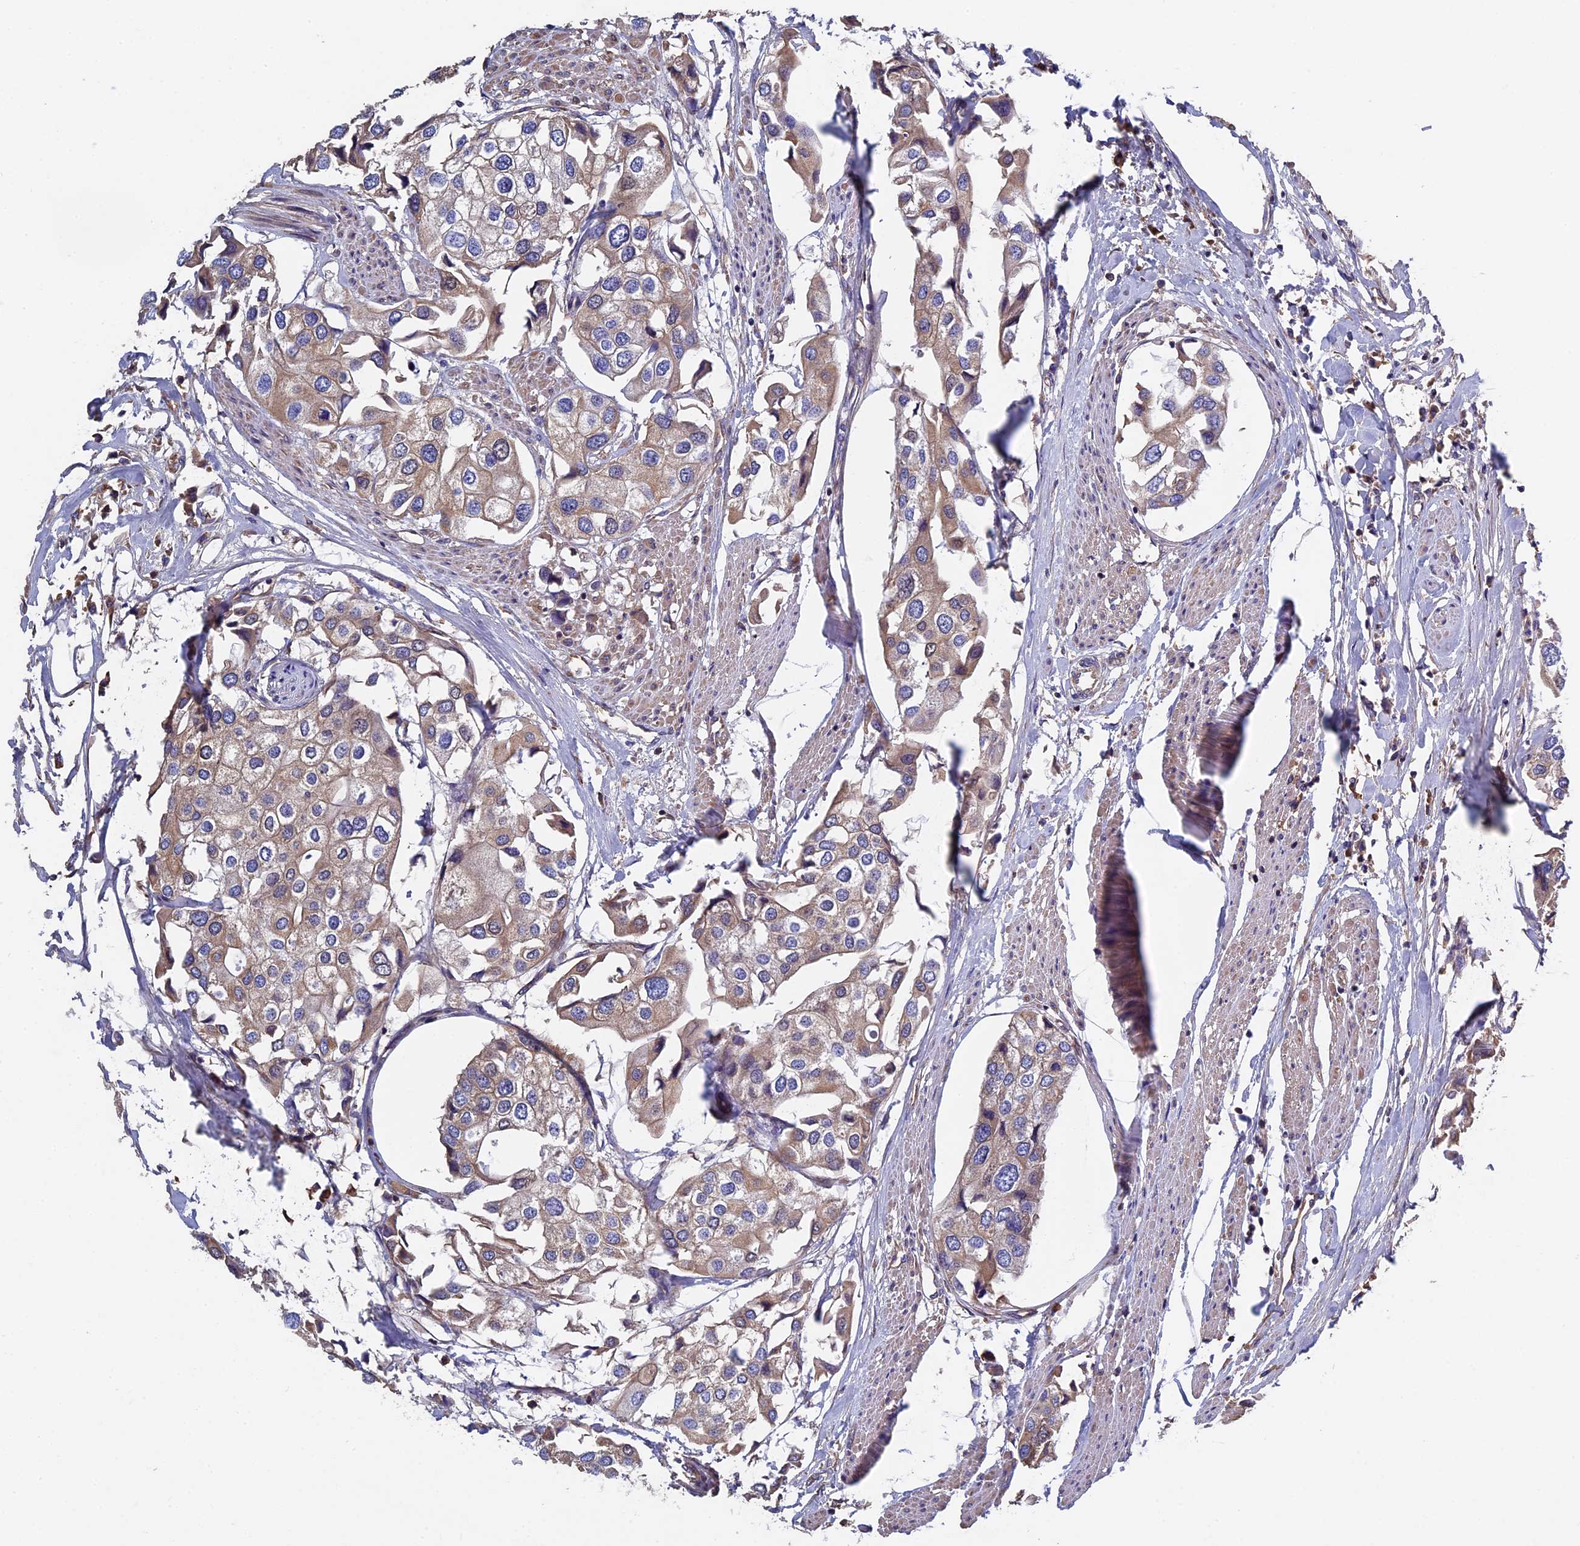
{"staining": {"intensity": "moderate", "quantity": ">75%", "location": "cytoplasmic/membranous"}, "tissue": "urothelial cancer", "cell_type": "Tumor cells", "image_type": "cancer", "snomed": [{"axis": "morphology", "description": "Urothelial carcinoma, High grade"}, {"axis": "topography", "description": "Urinary bladder"}], "caption": "Urothelial cancer stained with a protein marker demonstrates moderate staining in tumor cells.", "gene": "CCDC153", "patient": {"sex": "male", "age": 64}}